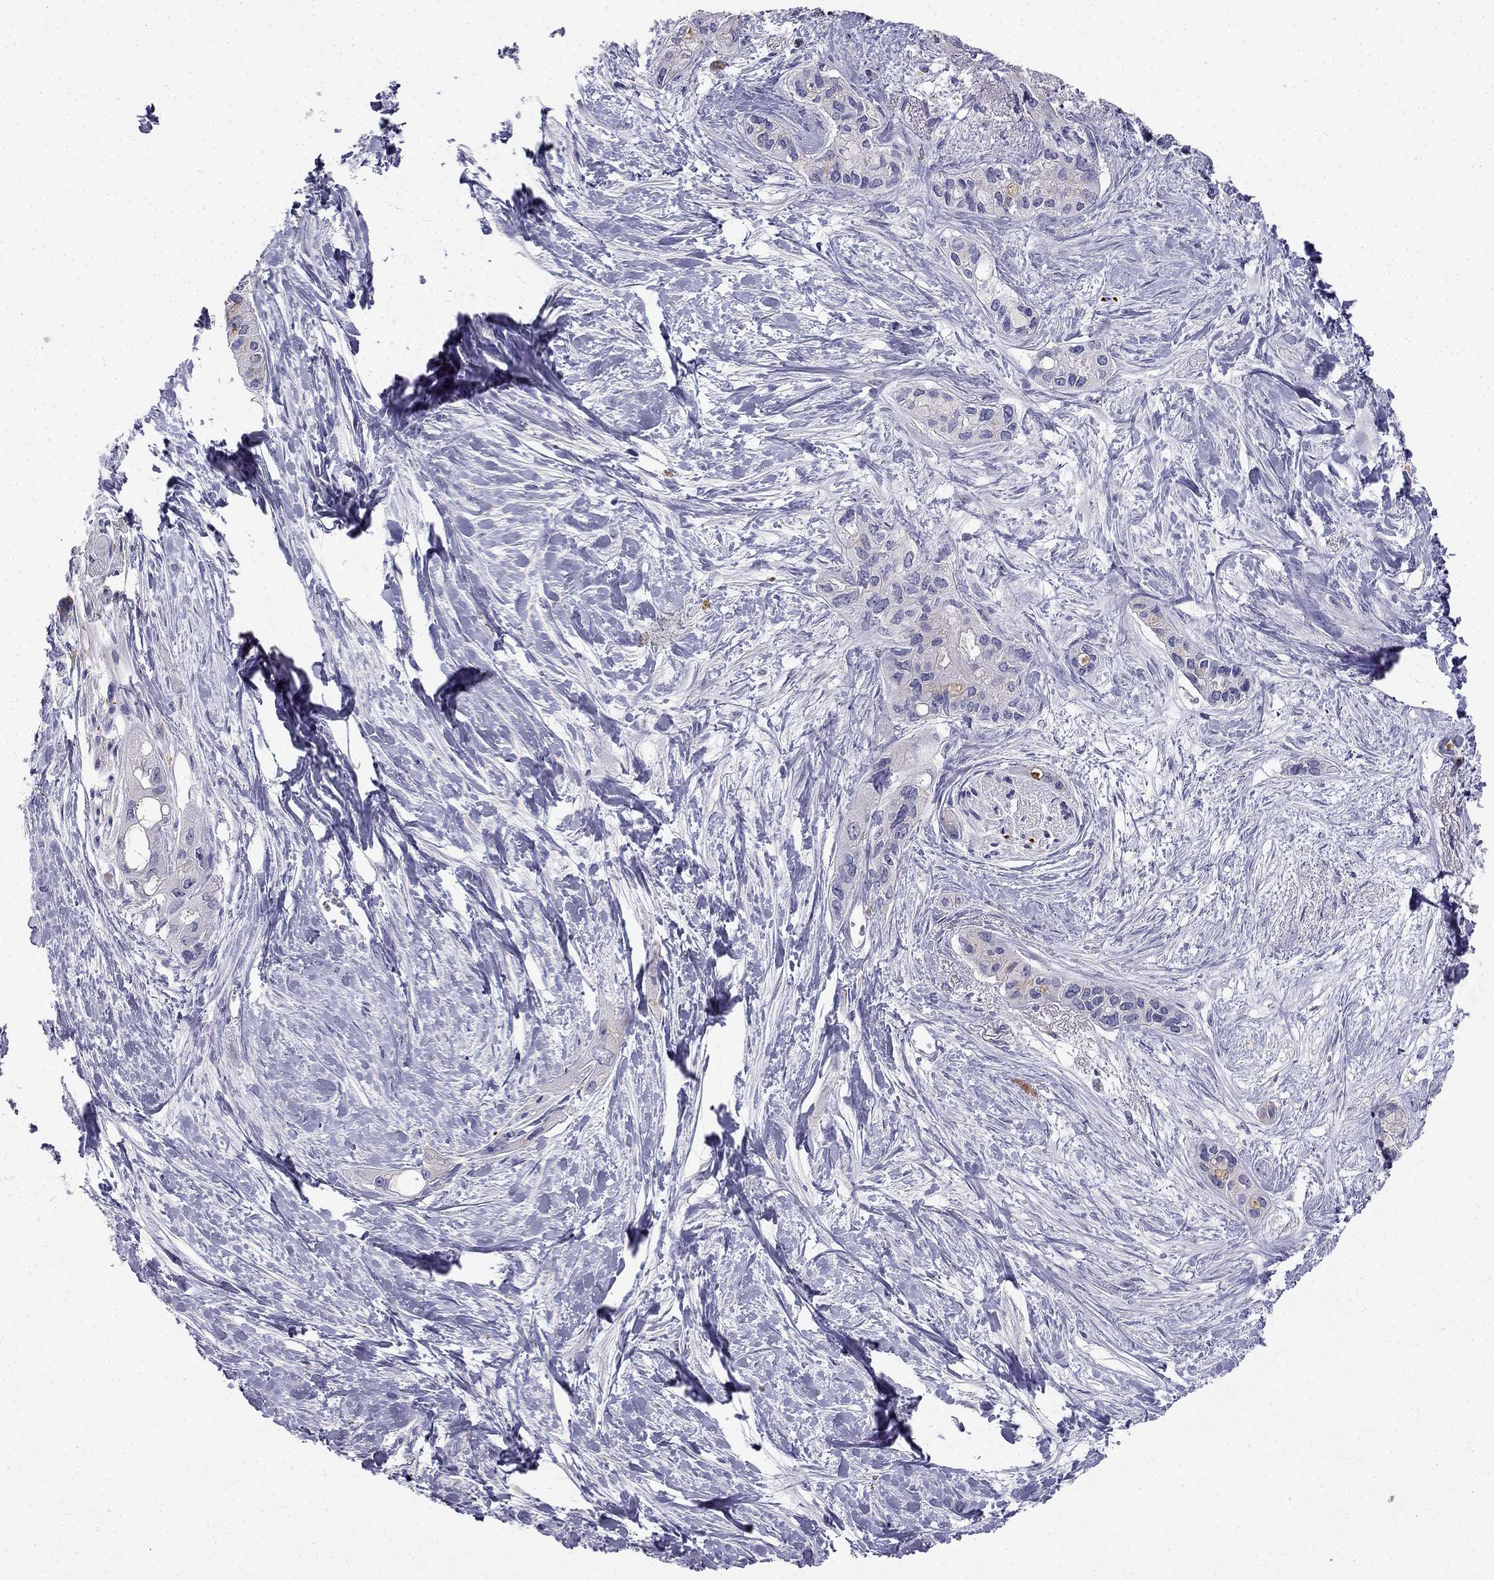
{"staining": {"intensity": "negative", "quantity": "none", "location": "none"}, "tissue": "pancreatic cancer", "cell_type": "Tumor cells", "image_type": "cancer", "snomed": [{"axis": "morphology", "description": "Adenocarcinoma, NOS"}, {"axis": "topography", "description": "Pancreas"}], "caption": "Protein analysis of adenocarcinoma (pancreatic) reveals no significant positivity in tumor cells.", "gene": "C16orf89", "patient": {"sex": "female", "age": 50}}